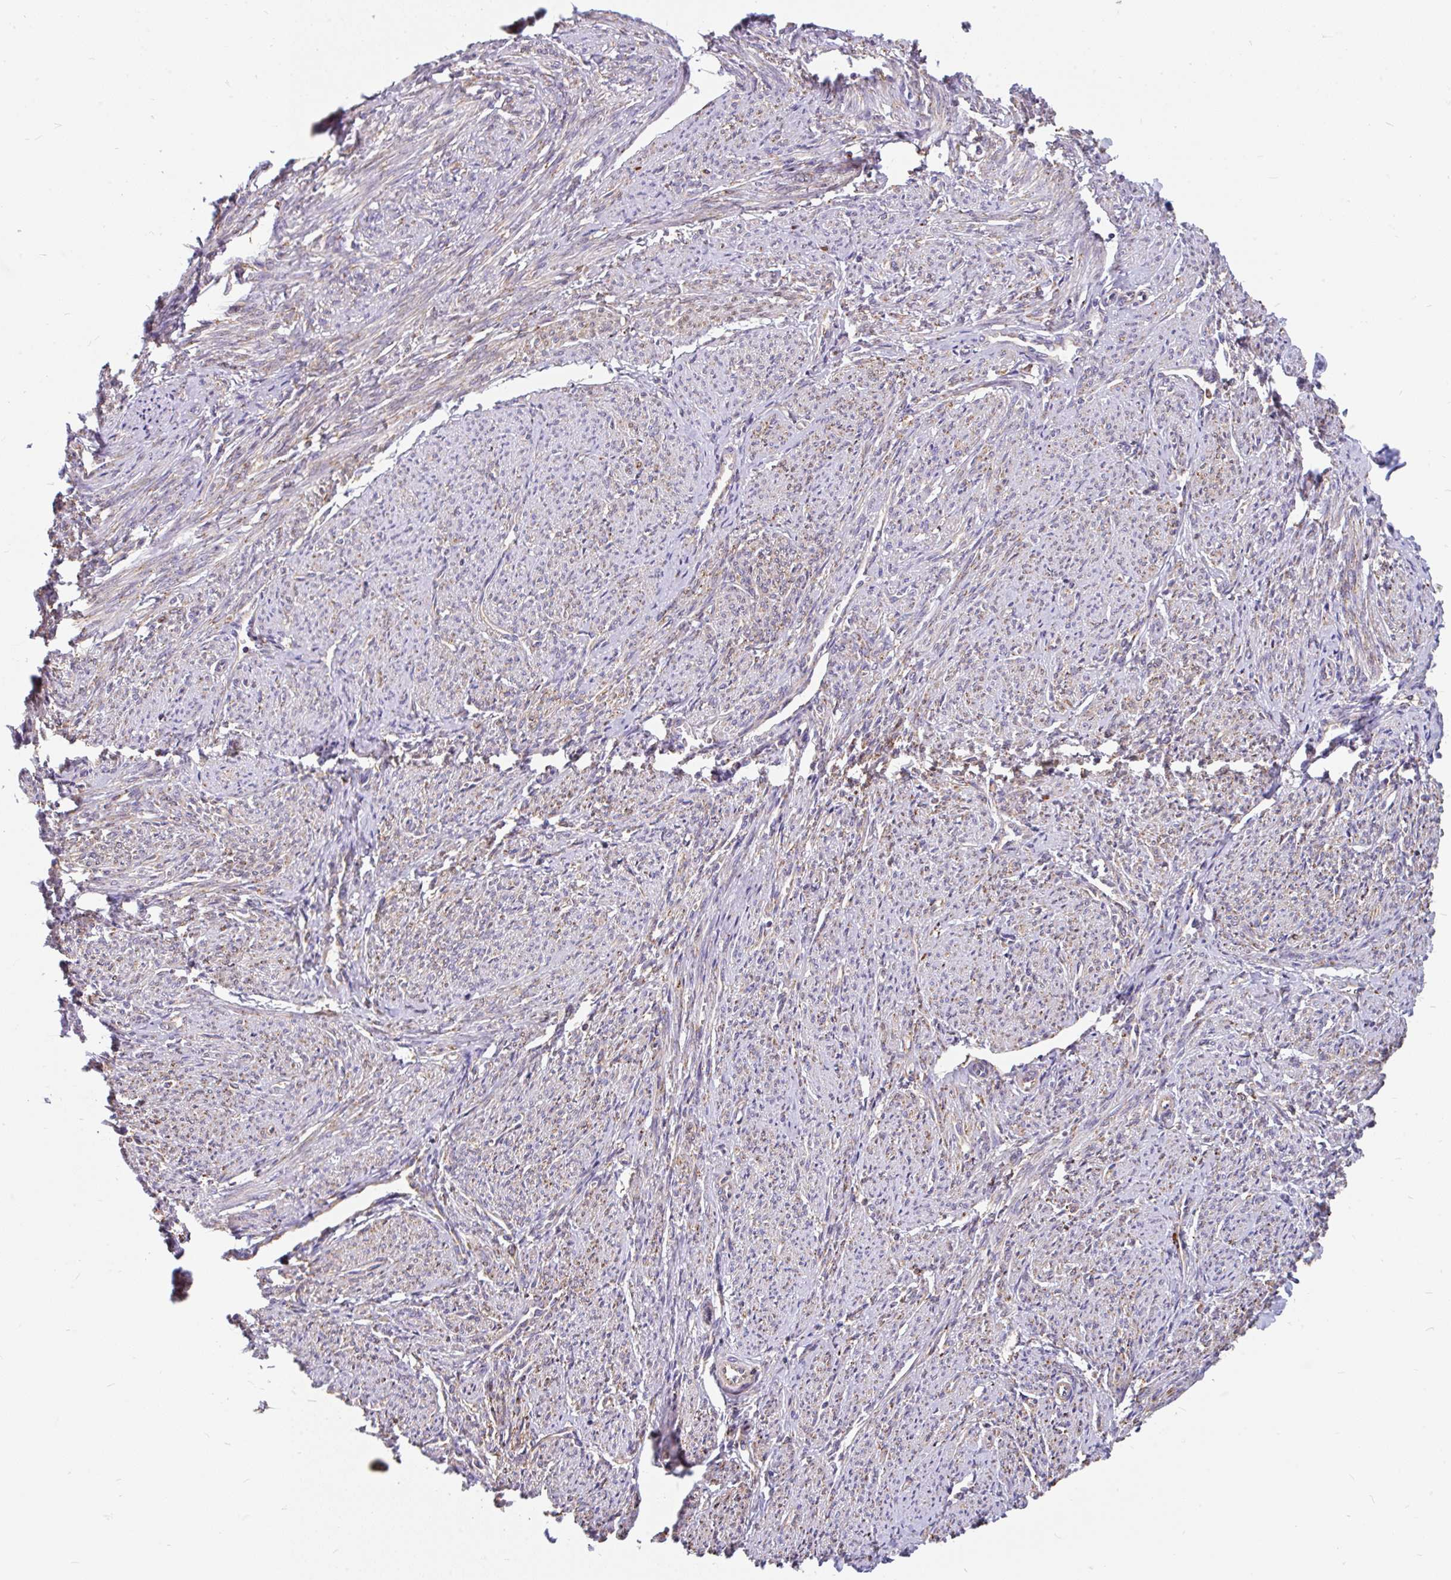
{"staining": {"intensity": "moderate", "quantity": "25%-75%", "location": "cytoplasmic/membranous"}, "tissue": "smooth muscle", "cell_type": "Smooth muscle cells", "image_type": "normal", "snomed": [{"axis": "morphology", "description": "Normal tissue, NOS"}, {"axis": "topography", "description": "Smooth muscle"}], "caption": "High-magnification brightfield microscopy of normal smooth muscle stained with DAB (3,3'-diaminobenzidine) (brown) and counterstained with hematoxylin (blue). smooth muscle cells exhibit moderate cytoplasmic/membranous staining is seen in approximately25%-75% of cells. (Brightfield microscopy of DAB IHC at high magnification).", "gene": "EML5", "patient": {"sex": "female", "age": 65}}